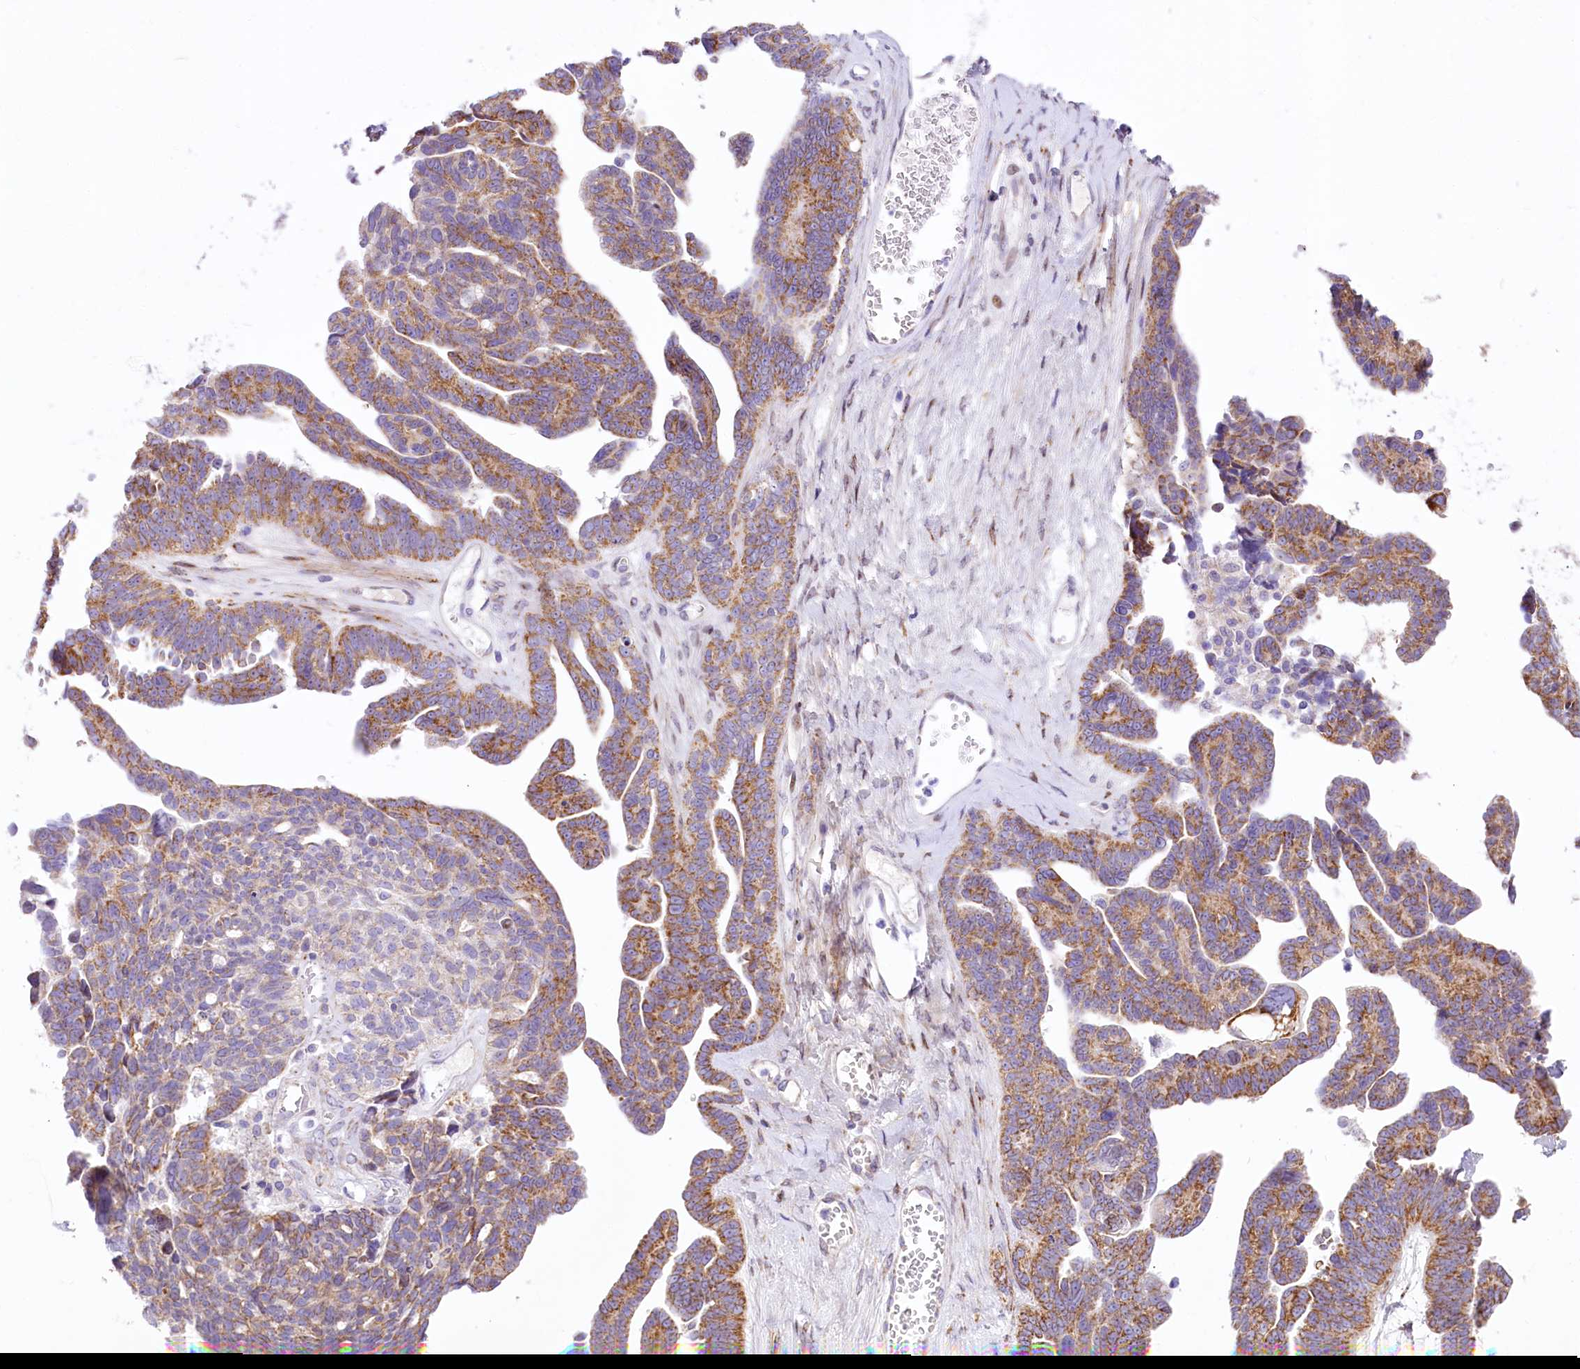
{"staining": {"intensity": "moderate", "quantity": ">75%", "location": "cytoplasmic/membranous"}, "tissue": "ovarian cancer", "cell_type": "Tumor cells", "image_type": "cancer", "snomed": [{"axis": "morphology", "description": "Cystadenocarcinoma, serous, NOS"}, {"axis": "topography", "description": "Ovary"}], "caption": "Immunohistochemical staining of human serous cystadenocarcinoma (ovarian) reveals moderate cytoplasmic/membranous protein expression in approximately >75% of tumor cells.", "gene": "PPIP5K2", "patient": {"sex": "female", "age": 79}}